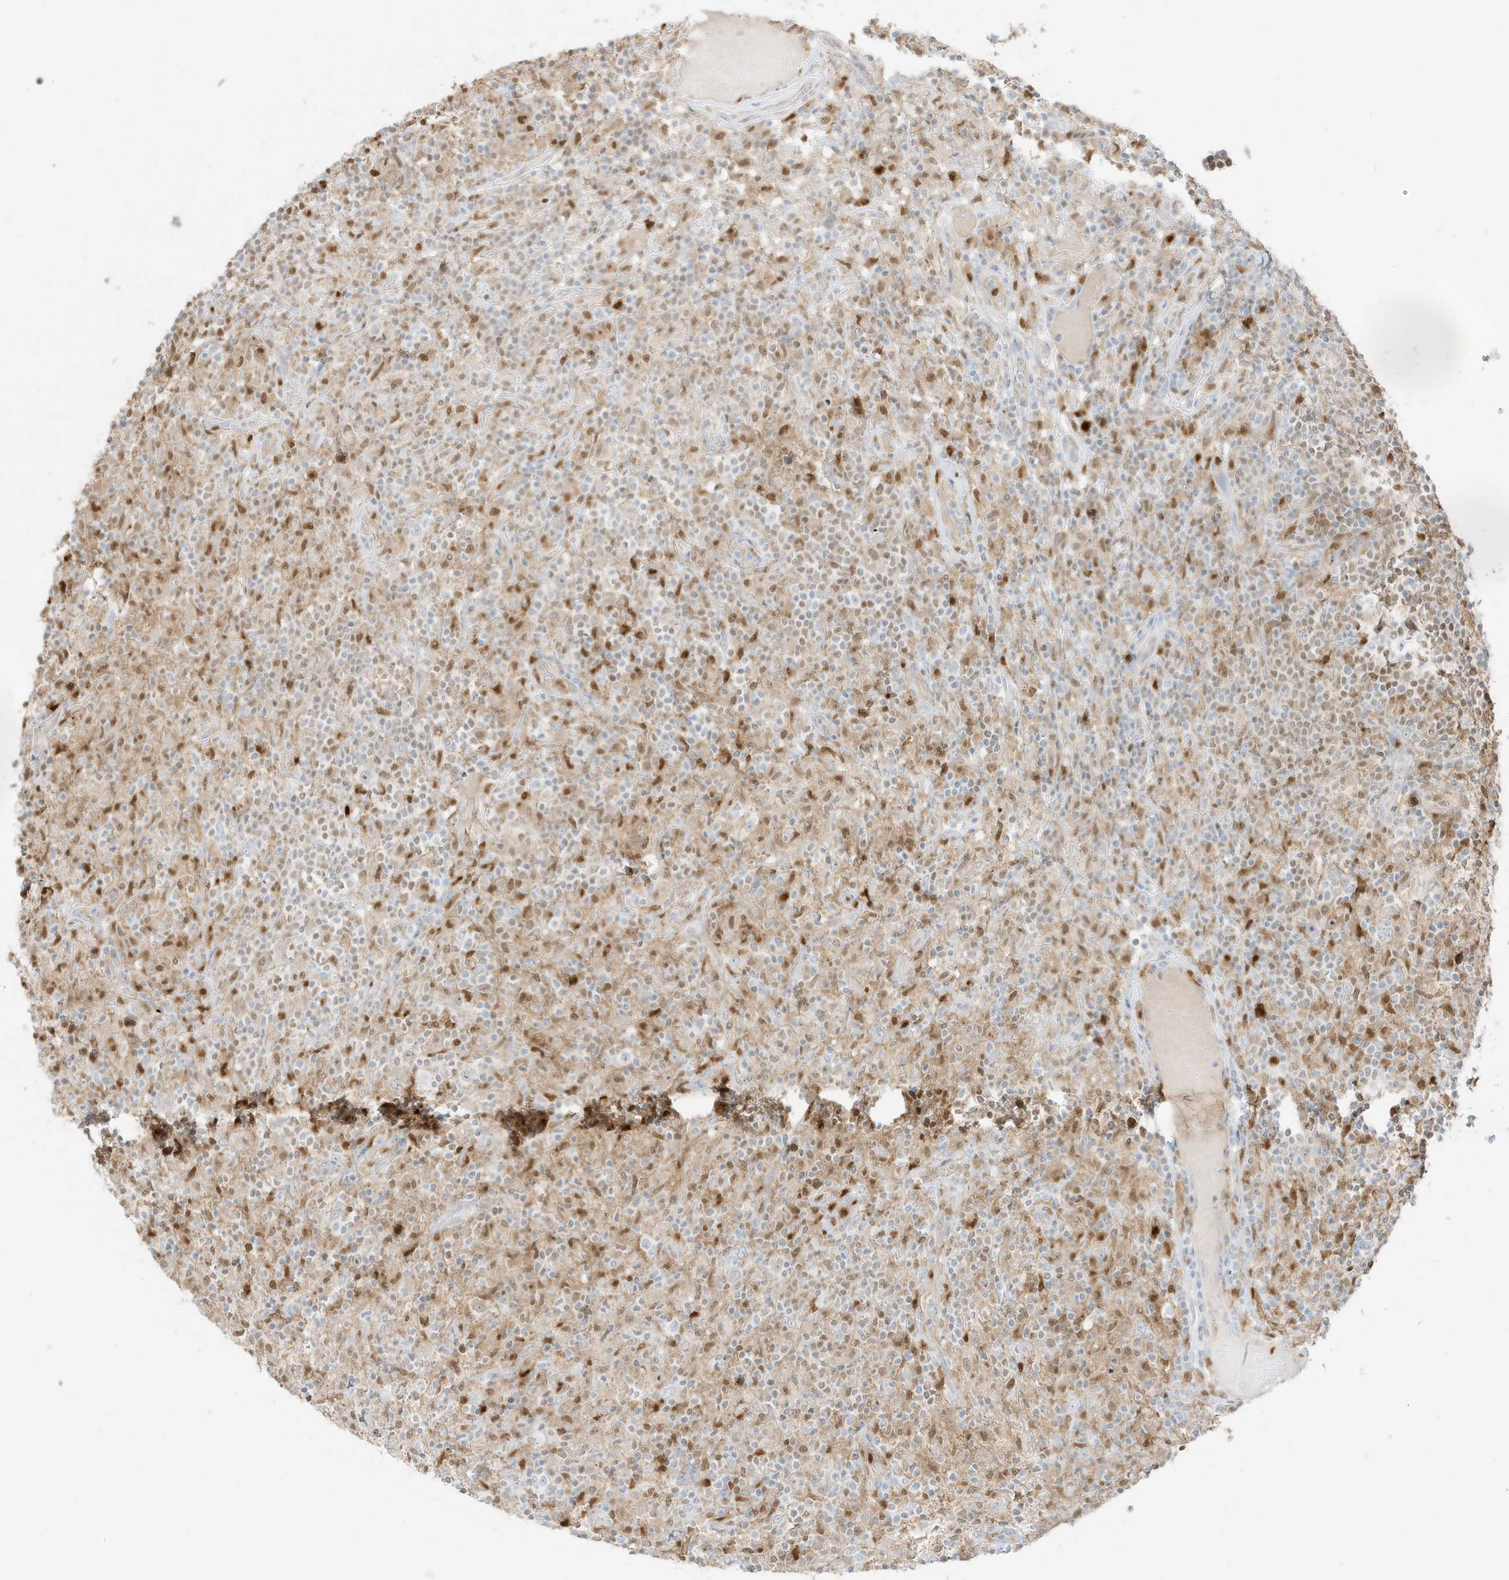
{"staining": {"intensity": "negative", "quantity": "none", "location": "none"}, "tissue": "lymphoma", "cell_type": "Tumor cells", "image_type": "cancer", "snomed": [{"axis": "morphology", "description": "Hodgkin's disease, NOS"}, {"axis": "topography", "description": "Lymph node"}], "caption": "Immunohistochemical staining of lymphoma reveals no significant expression in tumor cells.", "gene": "GCA", "patient": {"sex": "male", "age": 70}}